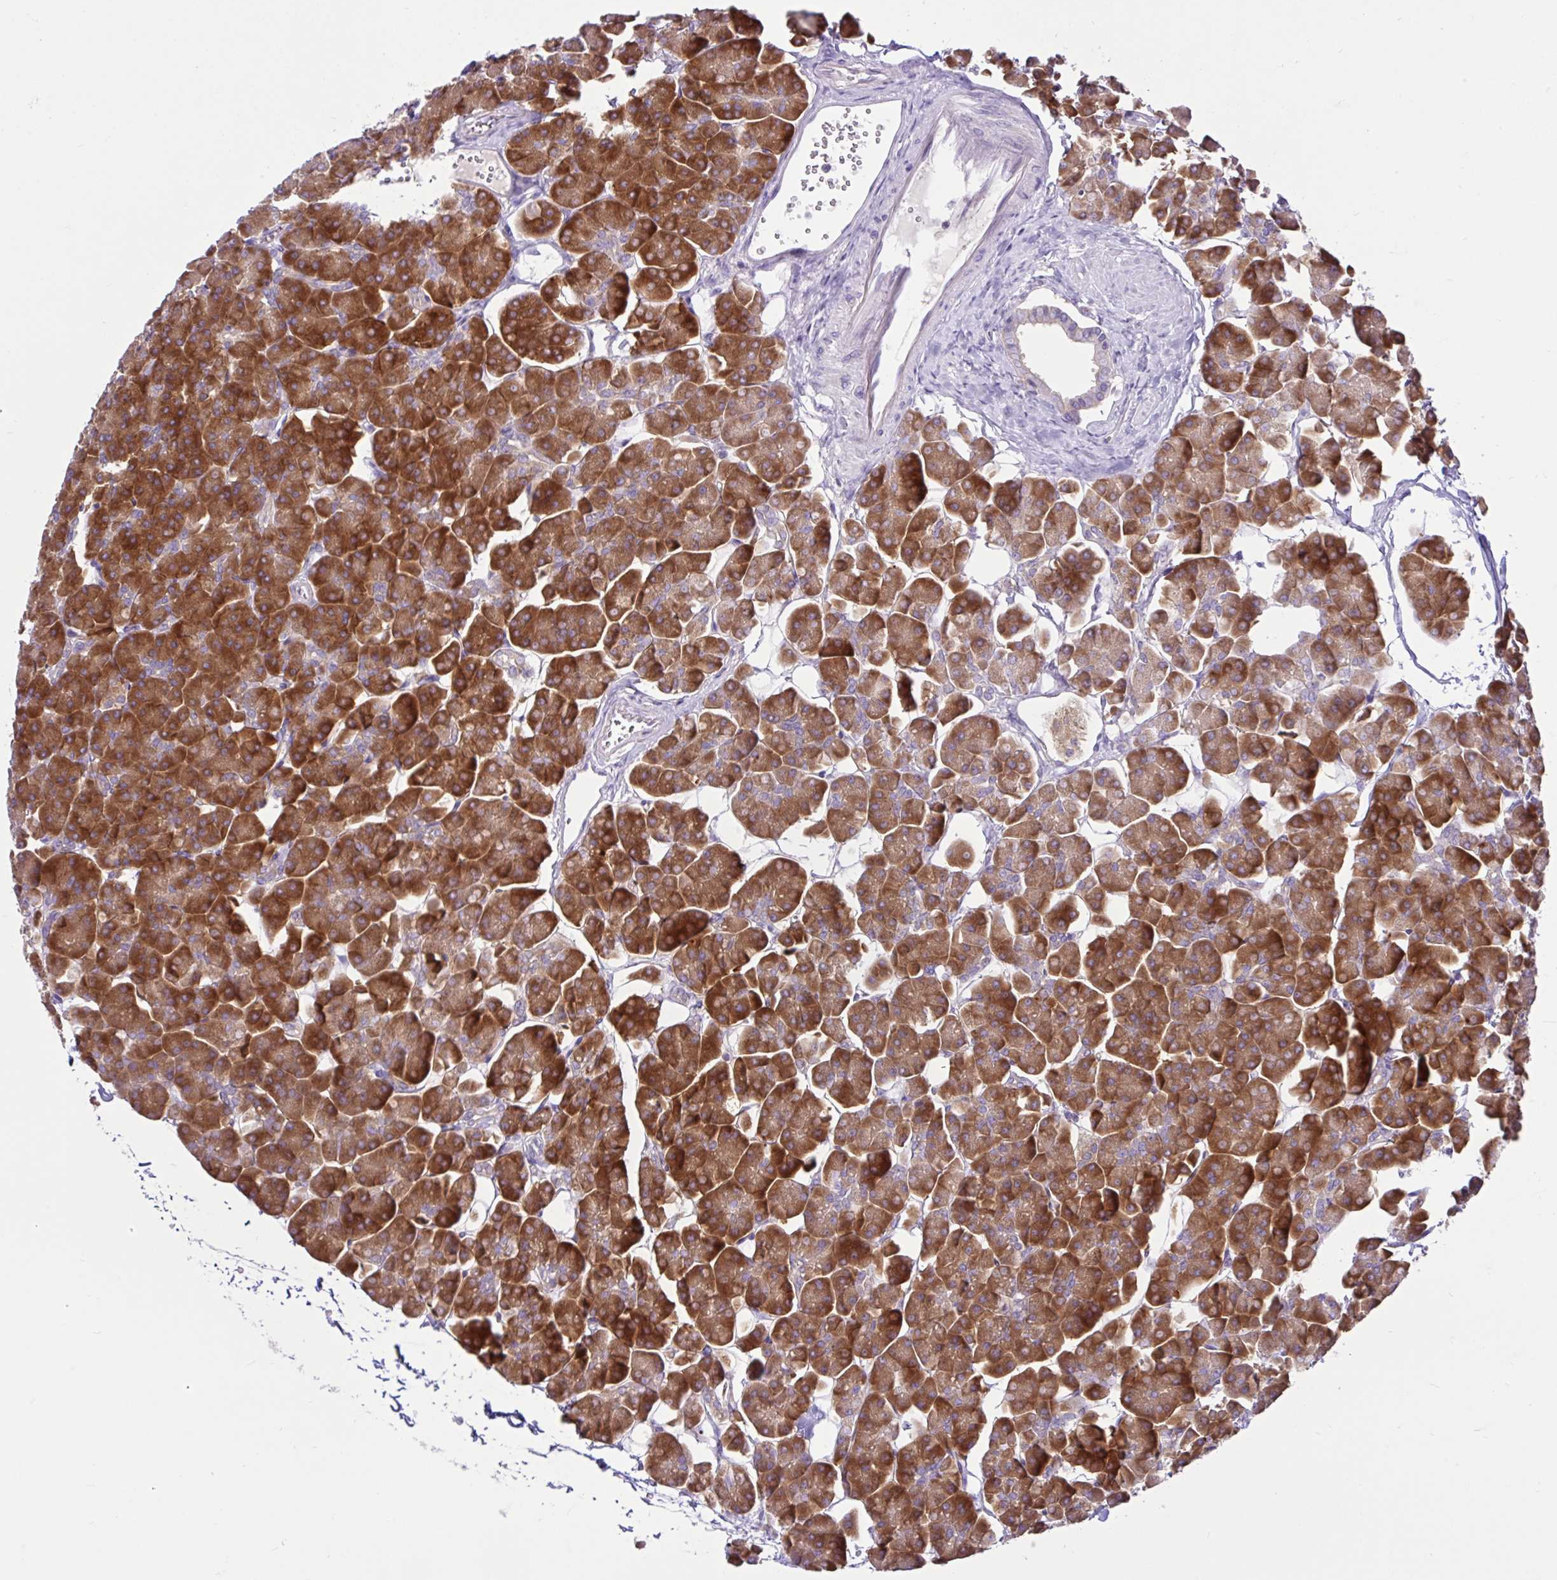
{"staining": {"intensity": "strong", "quantity": ">75%", "location": "cytoplasmic/membranous"}, "tissue": "pancreas", "cell_type": "Exocrine glandular cells", "image_type": "normal", "snomed": [{"axis": "morphology", "description": "Normal tissue, NOS"}, {"axis": "topography", "description": "Pancreas"}, {"axis": "topography", "description": "Peripheral nerve tissue"}], "caption": "Brown immunohistochemical staining in unremarkable human pancreas shows strong cytoplasmic/membranous expression in approximately >75% of exocrine glandular cells.", "gene": "LARS1", "patient": {"sex": "male", "age": 54}}